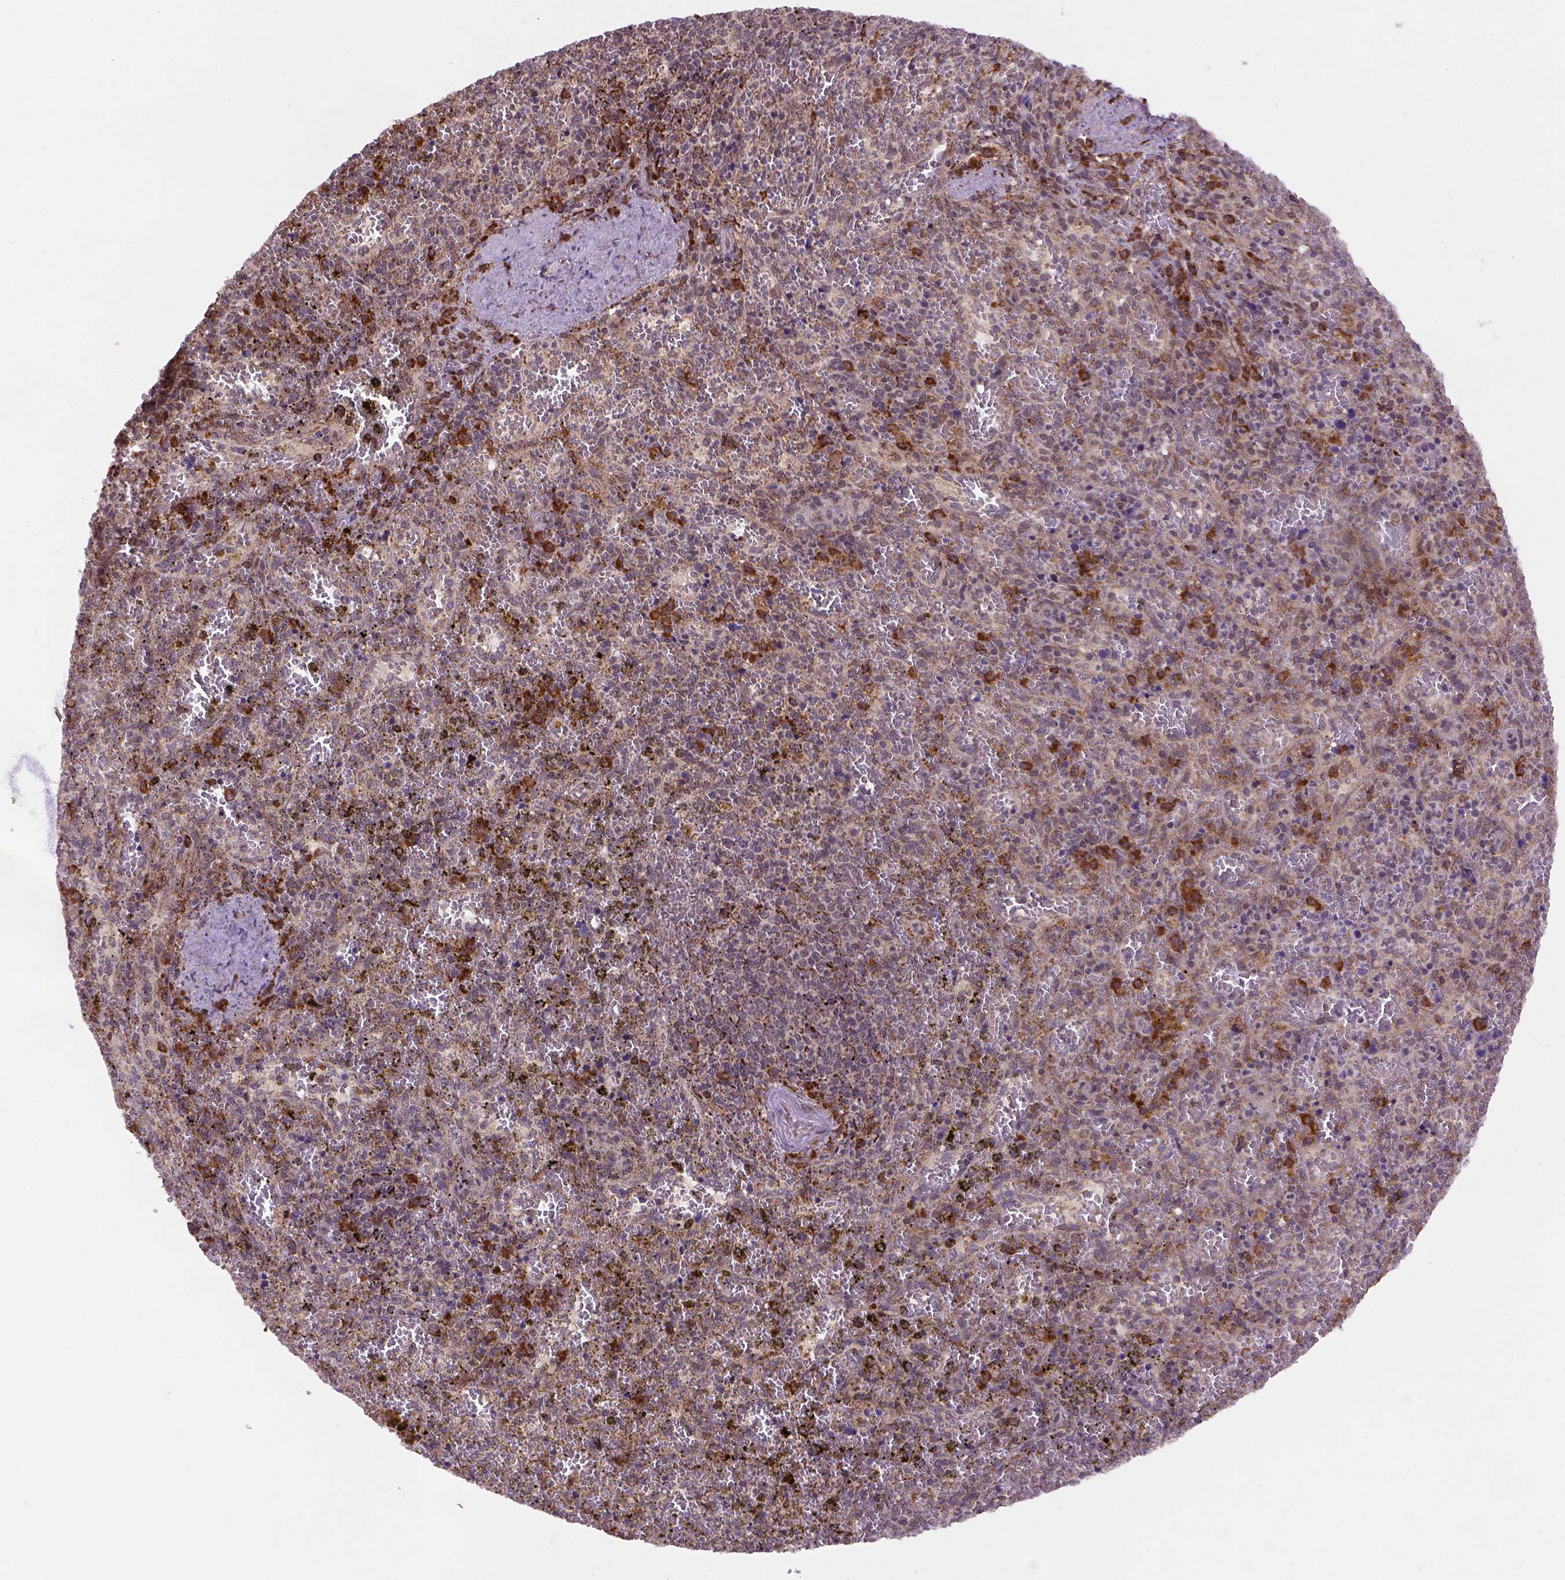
{"staining": {"intensity": "strong", "quantity": "<25%", "location": "cytoplasmic/membranous"}, "tissue": "spleen", "cell_type": "Cells in red pulp", "image_type": "normal", "snomed": [{"axis": "morphology", "description": "Normal tissue, NOS"}, {"axis": "topography", "description": "Spleen"}], "caption": "An image showing strong cytoplasmic/membranous expression in approximately <25% of cells in red pulp in normal spleen, as visualized by brown immunohistochemical staining.", "gene": "FZD7", "patient": {"sex": "female", "age": 50}}